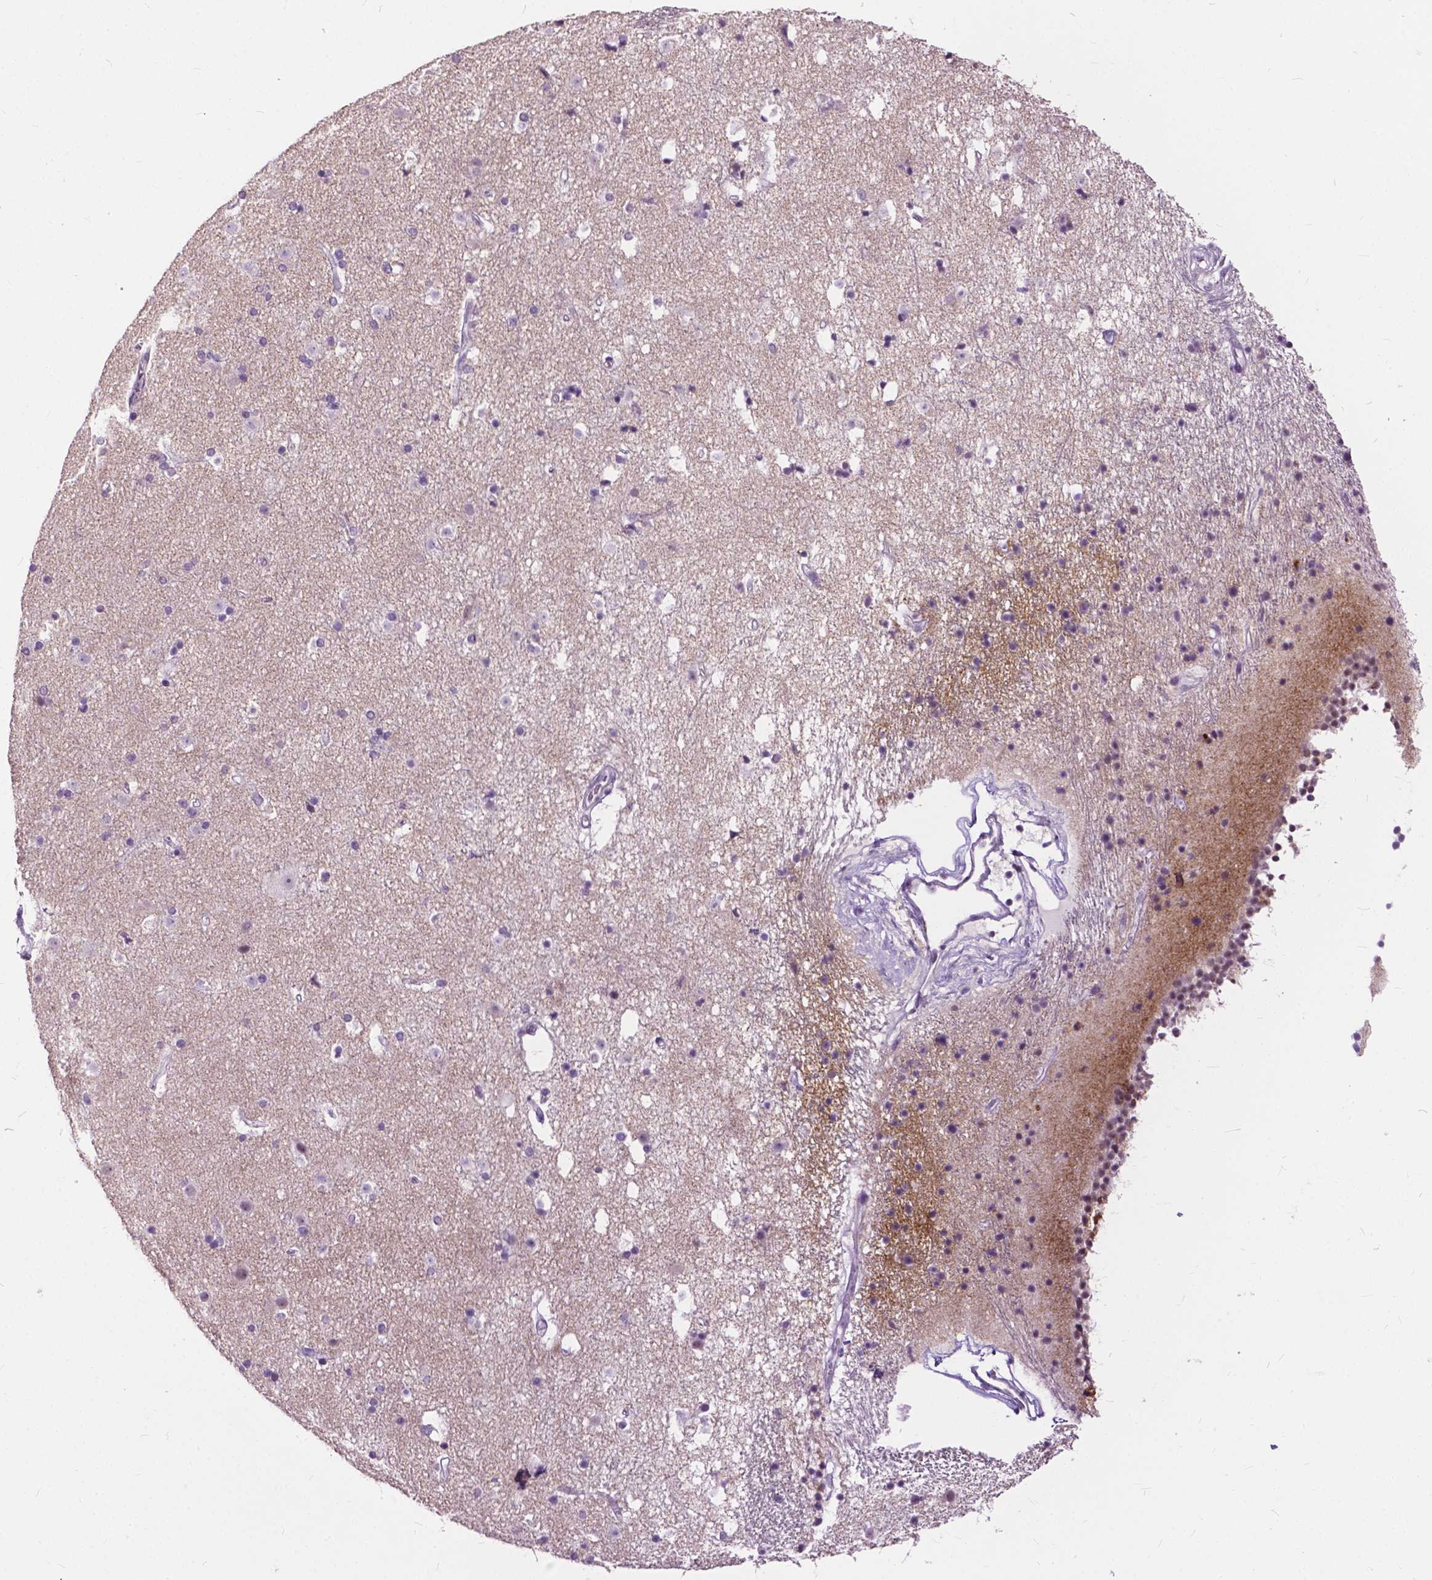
{"staining": {"intensity": "weak", "quantity": "25%-75%", "location": "cytoplasmic/membranous"}, "tissue": "caudate", "cell_type": "Glial cells", "image_type": "normal", "snomed": [{"axis": "morphology", "description": "Normal tissue, NOS"}, {"axis": "topography", "description": "Lateral ventricle wall"}], "caption": "About 25%-75% of glial cells in unremarkable caudate demonstrate weak cytoplasmic/membranous protein expression as visualized by brown immunohistochemical staining.", "gene": "GPR37L1", "patient": {"sex": "female", "age": 71}}